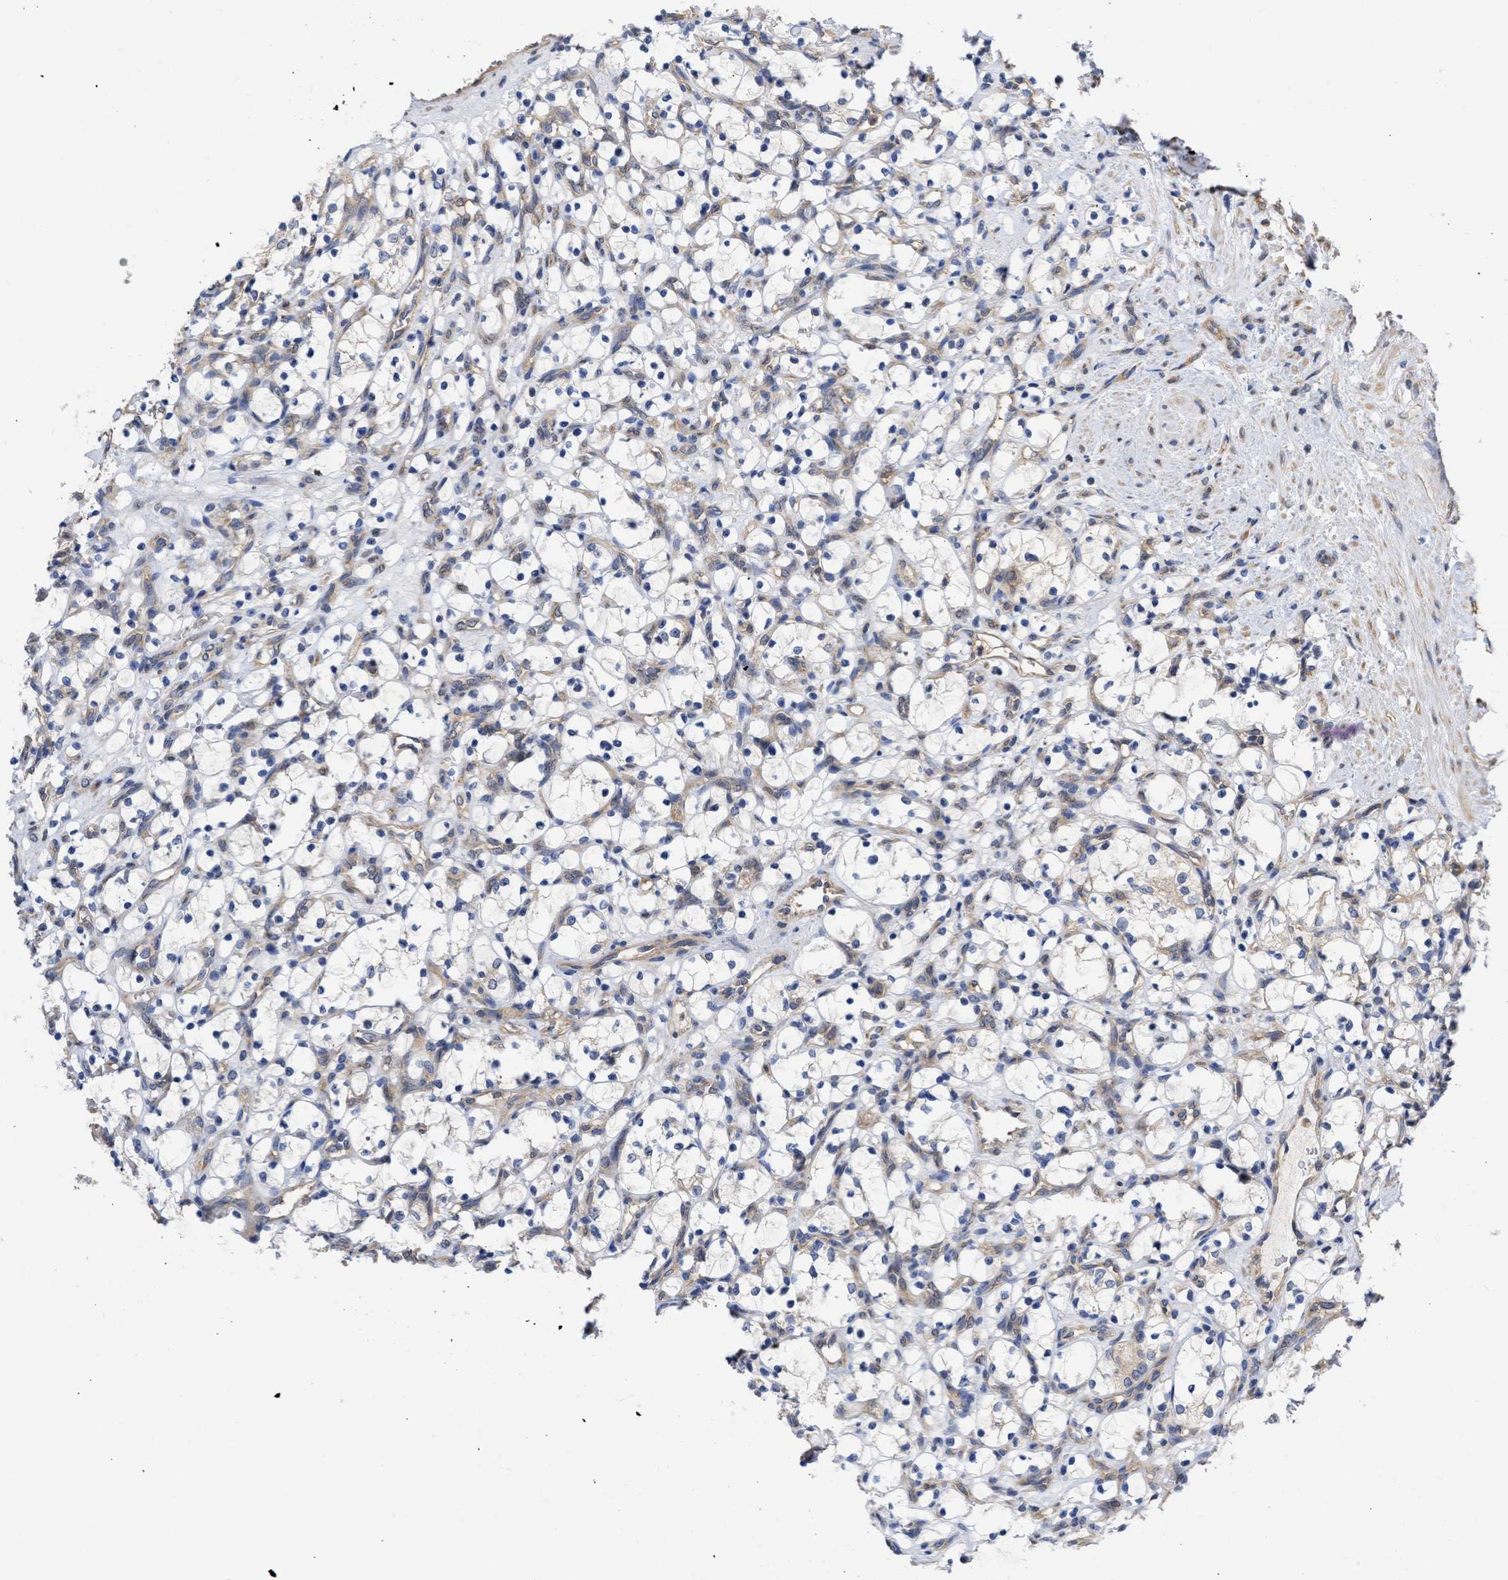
{"staining": {"intensity": "negative", "quantity": "none", "location": "none"}, "tissue": "renal cancer", "cell_type": "Tumor cells", "image_type": "cancer", "snomed": [{"axis": "morphology", "description": "Adenocarcinoma, NOS"}, {"axis": "topography", "description": "Kidney"}], "caption": "Tumor cells show no significant protein positivity in renal cancer.", "gene": "MAP2K3", "patient": {"sex": "female", "age": 69}}